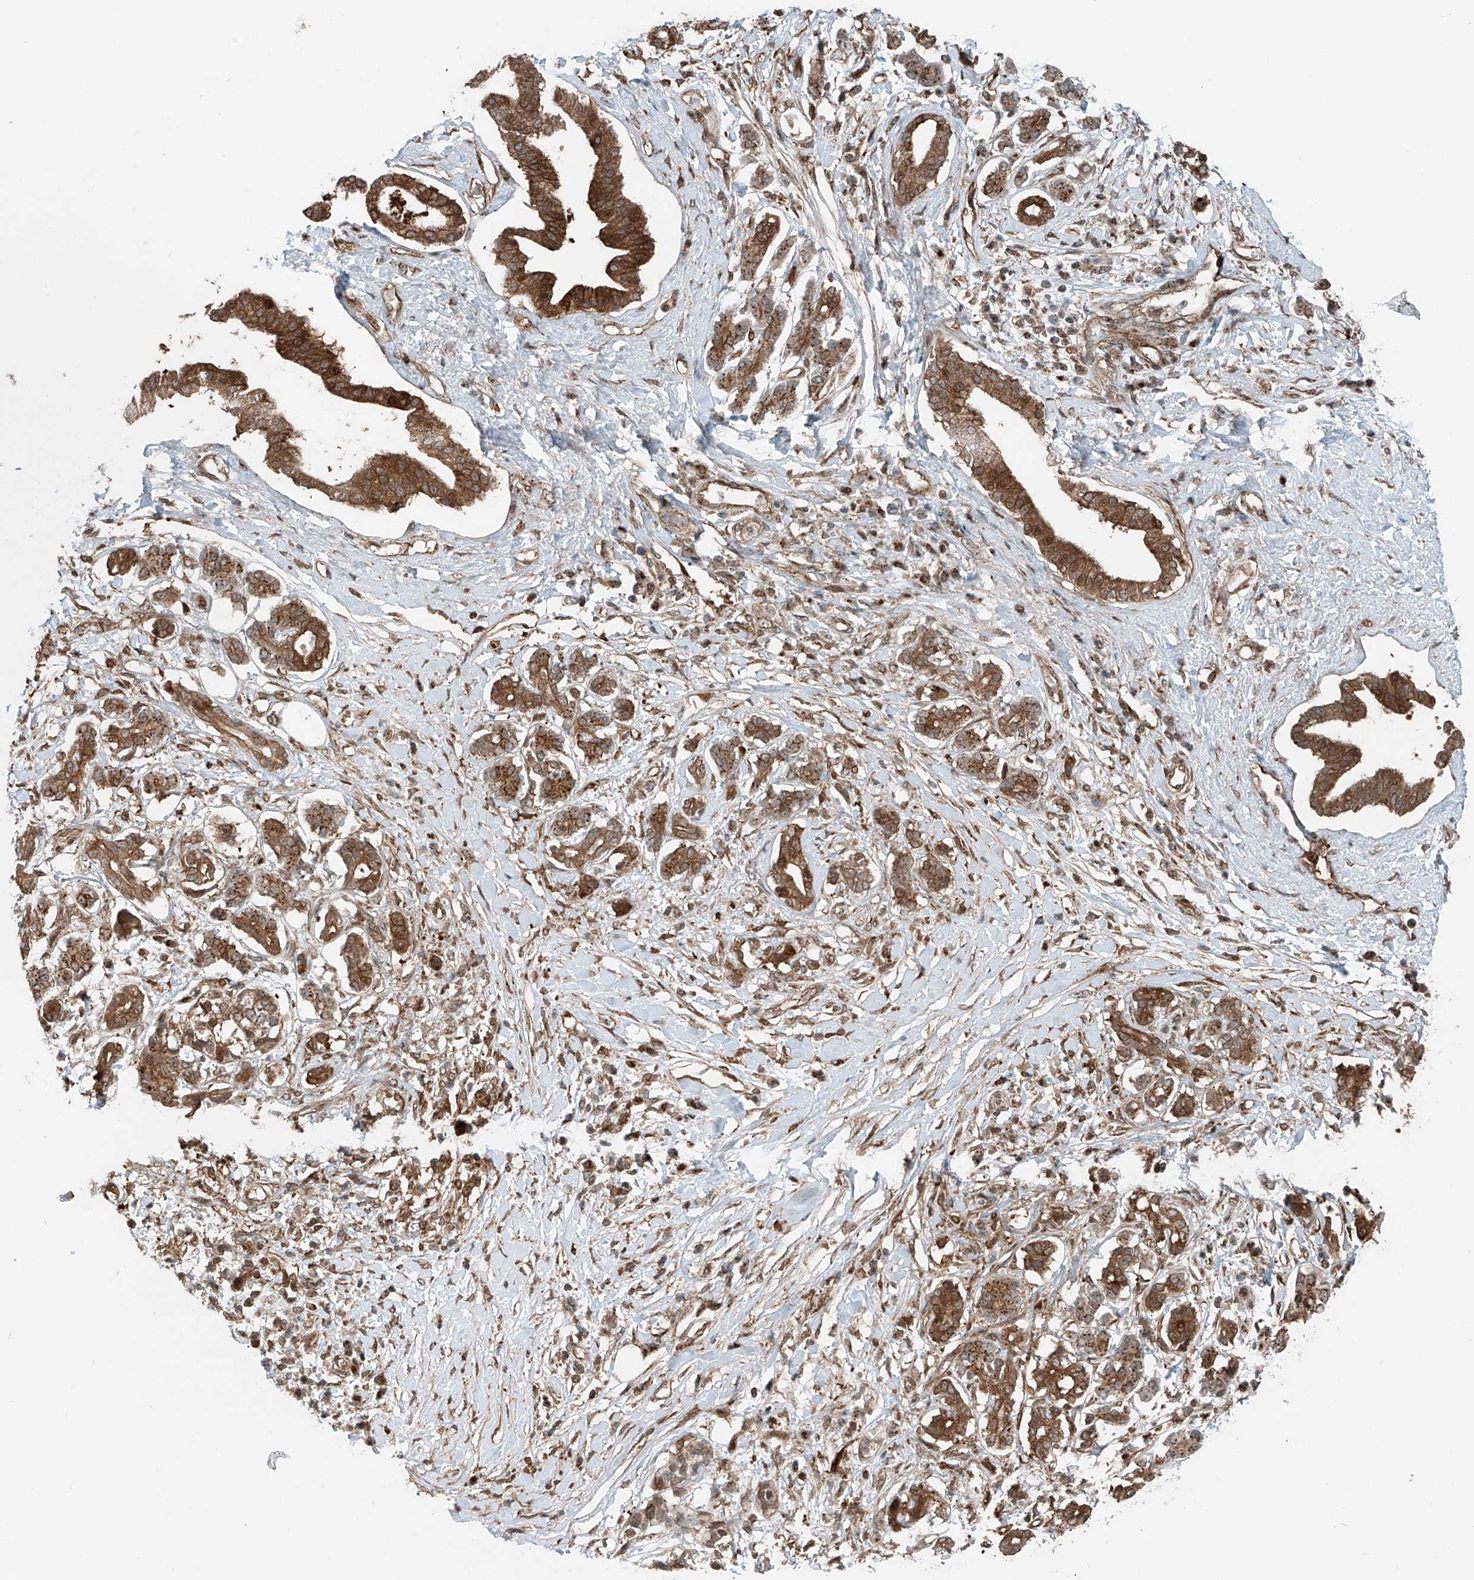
{"staining": {"intensity": "strong", "quantity": ">75%", "location": "cytoplasmic/membranous,nuclear"}, "tissue": "pancreatic cancer", "cell_type": "Tumor cells", "image_type": "cancer", "snomed": [{"axis": "morphology", "description": "Inflammation, NOS"}, {"axis": "morphology", "description": "Adenocarcinoma, NOS"}, {"axis": "topography", "description": "Pancreas"}], "caption": "Immunohistochemical staining of adenocarcinoma (pancreatic) reveals high levels of strong cytoplasmic/membranous and nuclear positivity in approximately >75% of tumor cells.", "gene": "USP48", "patient": {"sex": "female", "age": 56}}